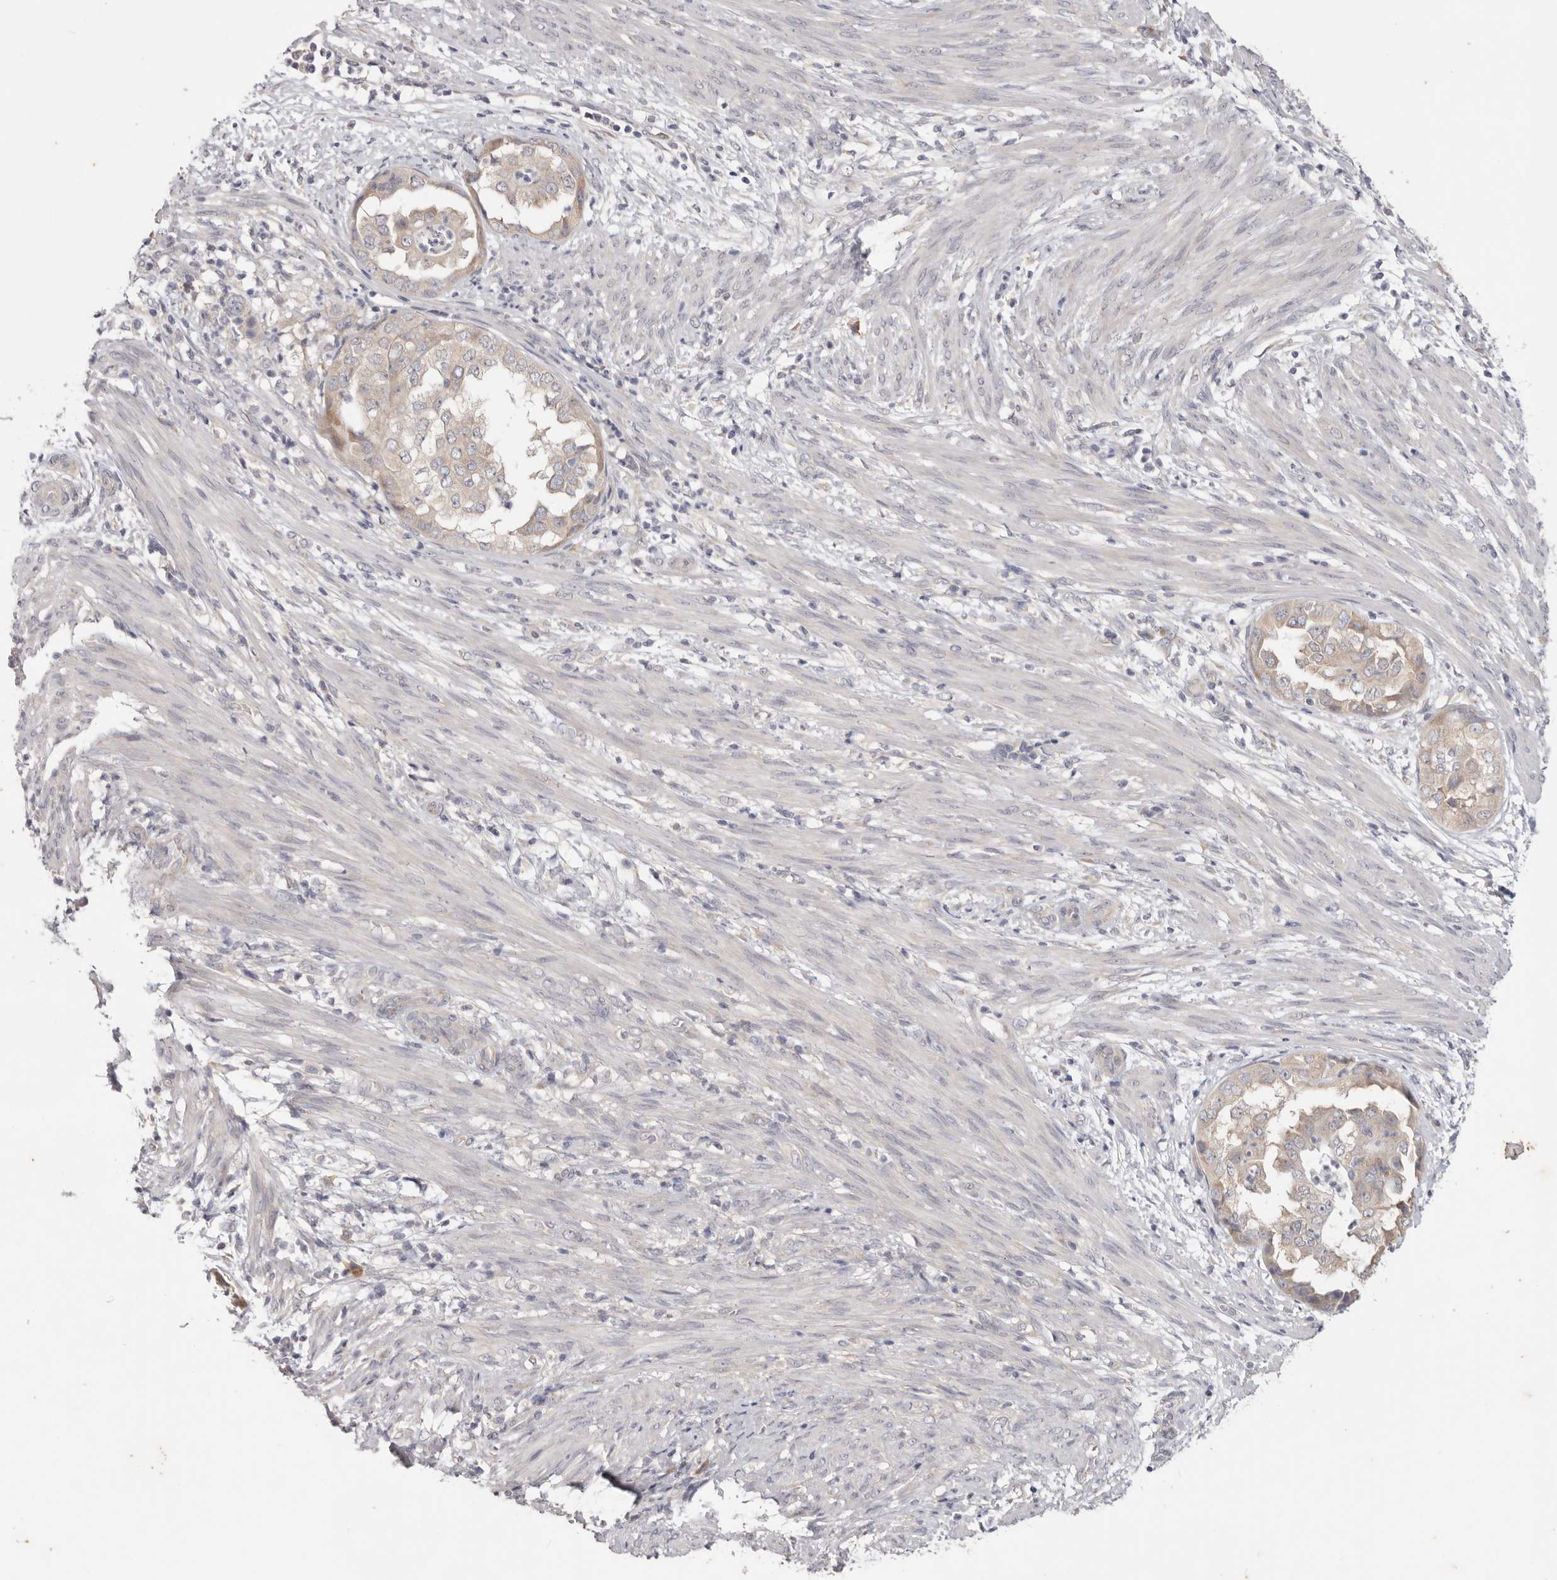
{"staining": {"intensity": "weak", "quantity": "25%-75%", "location": "cytoplasmic/membranous"}, "tissue": "endometrial cancer", "cell_type": "Tumor cells", "image_type": "cancer", "snomed": [{"axis": "morphology", "description": "Adenocarcinoma, NOS"}, {"axis": "topography", "description": "Endometrium"}], "caption": "Immunohistochemistry (IHC) of human endometrial cancer (adenocarcinoma) demonstrates low levels of weak cytoplasmic/membranous staining in about 25%-75% of tumor cells.", "gene": "WDR77", "patient": {"sex": "female", "age": 85}}